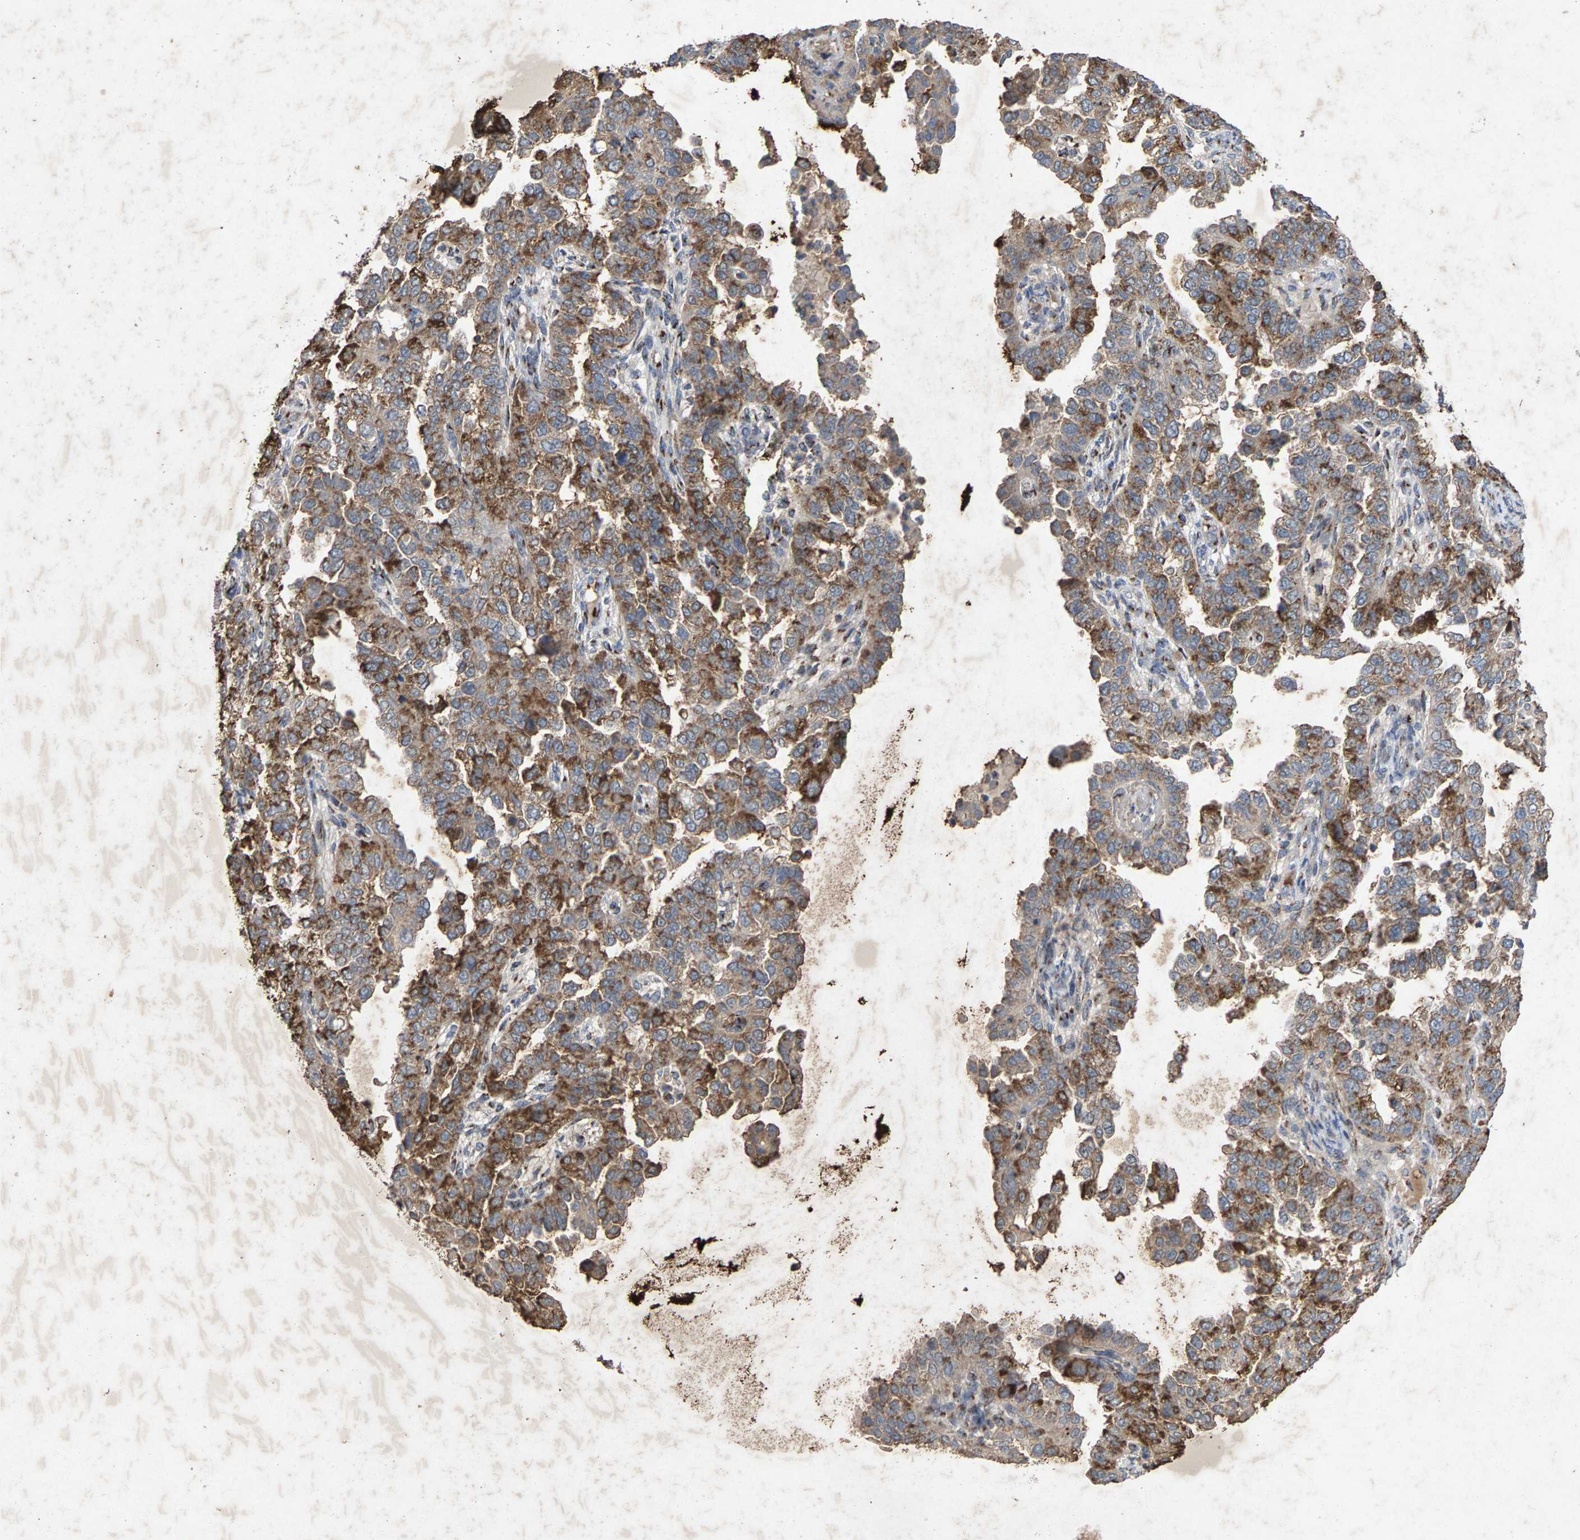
{"staining": {"intensity": "moderate", "quantity": ">75%", "location": "cytoplasmic/membranous"}, "tissue": "endometrial cancer", "cell_type": "Tumor cells", "image_type": "cancer", "snomed": [{"axis": "morphology", "description": "Adenocarcinoma, NOS"}, {"axis": "topography", "description": "Endometrium"}], "caption": "Human adenocarcinoma (endometrial) stained with a brown dye exhibits moderate cytoplasmic/membranous positive expression in approximately >75% of tumor cells.", "gene": "MAN2A1", "patient": {"sex": "female", "age": 85}}